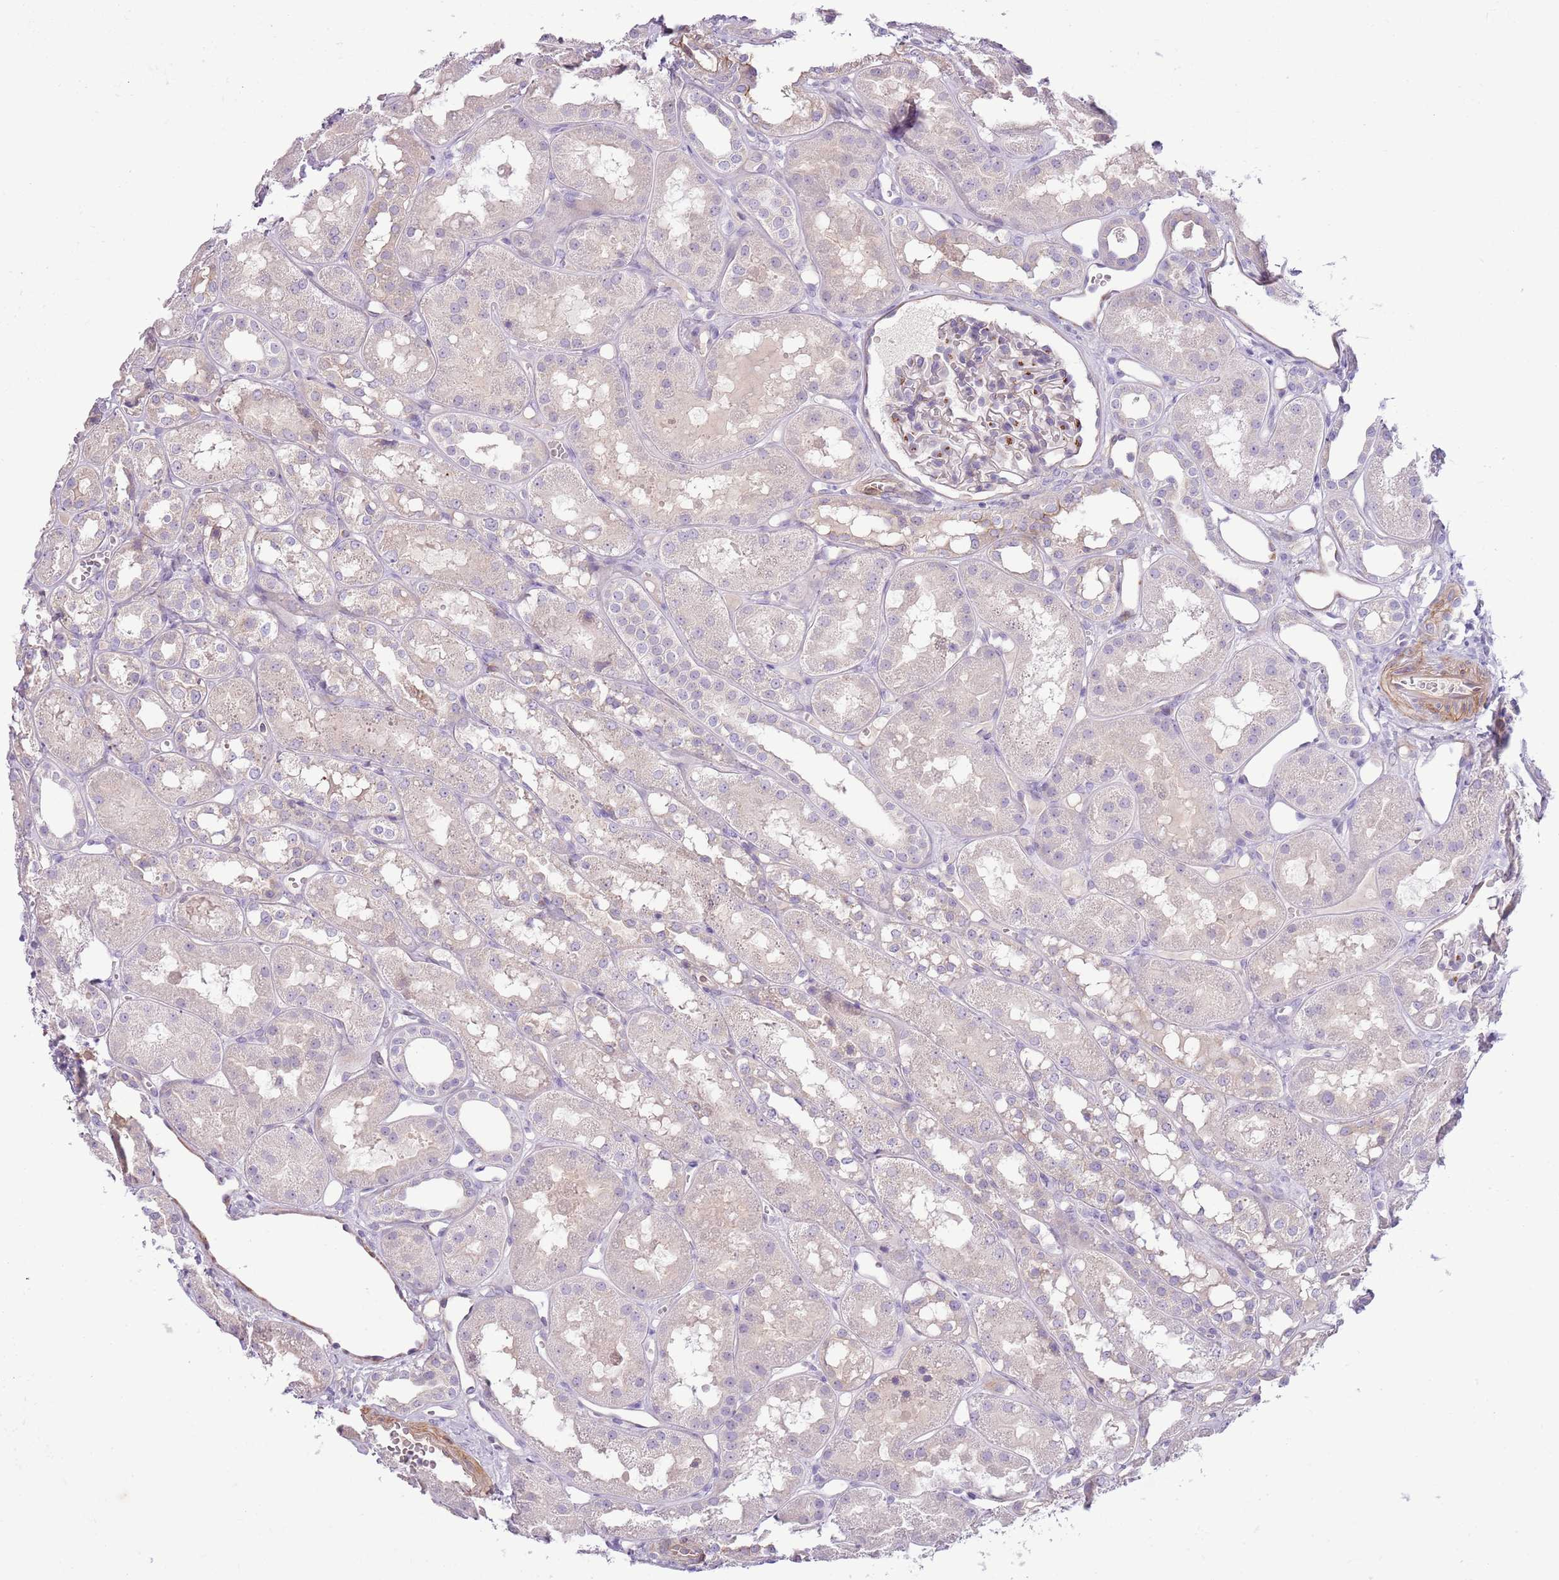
{"staining": {"intensity": "strong", "quantity": "<25%", "location": "cytoplasmic/membranous"}, "tissue": "kidney", "cell_type": "Cells in glomeruli", "image_type": "normal", "snomed": [{"axis": "morphology", "description": "Normal tissue, NOS"}, {"axis": "topography", "description": "Kidney"}], "caption": "IHC micrograph of unremarkable kidney: kidney stained using immunohistochemistry (IHC) reveals medium levels of strong protein expression localized specifically in the cytoplasmic/membranous of cells in glomeruli, appearing as a cytoplasmic/membranous brown color.", "gene": "MRO", "patient": {"sex": "male", "age": 16}}